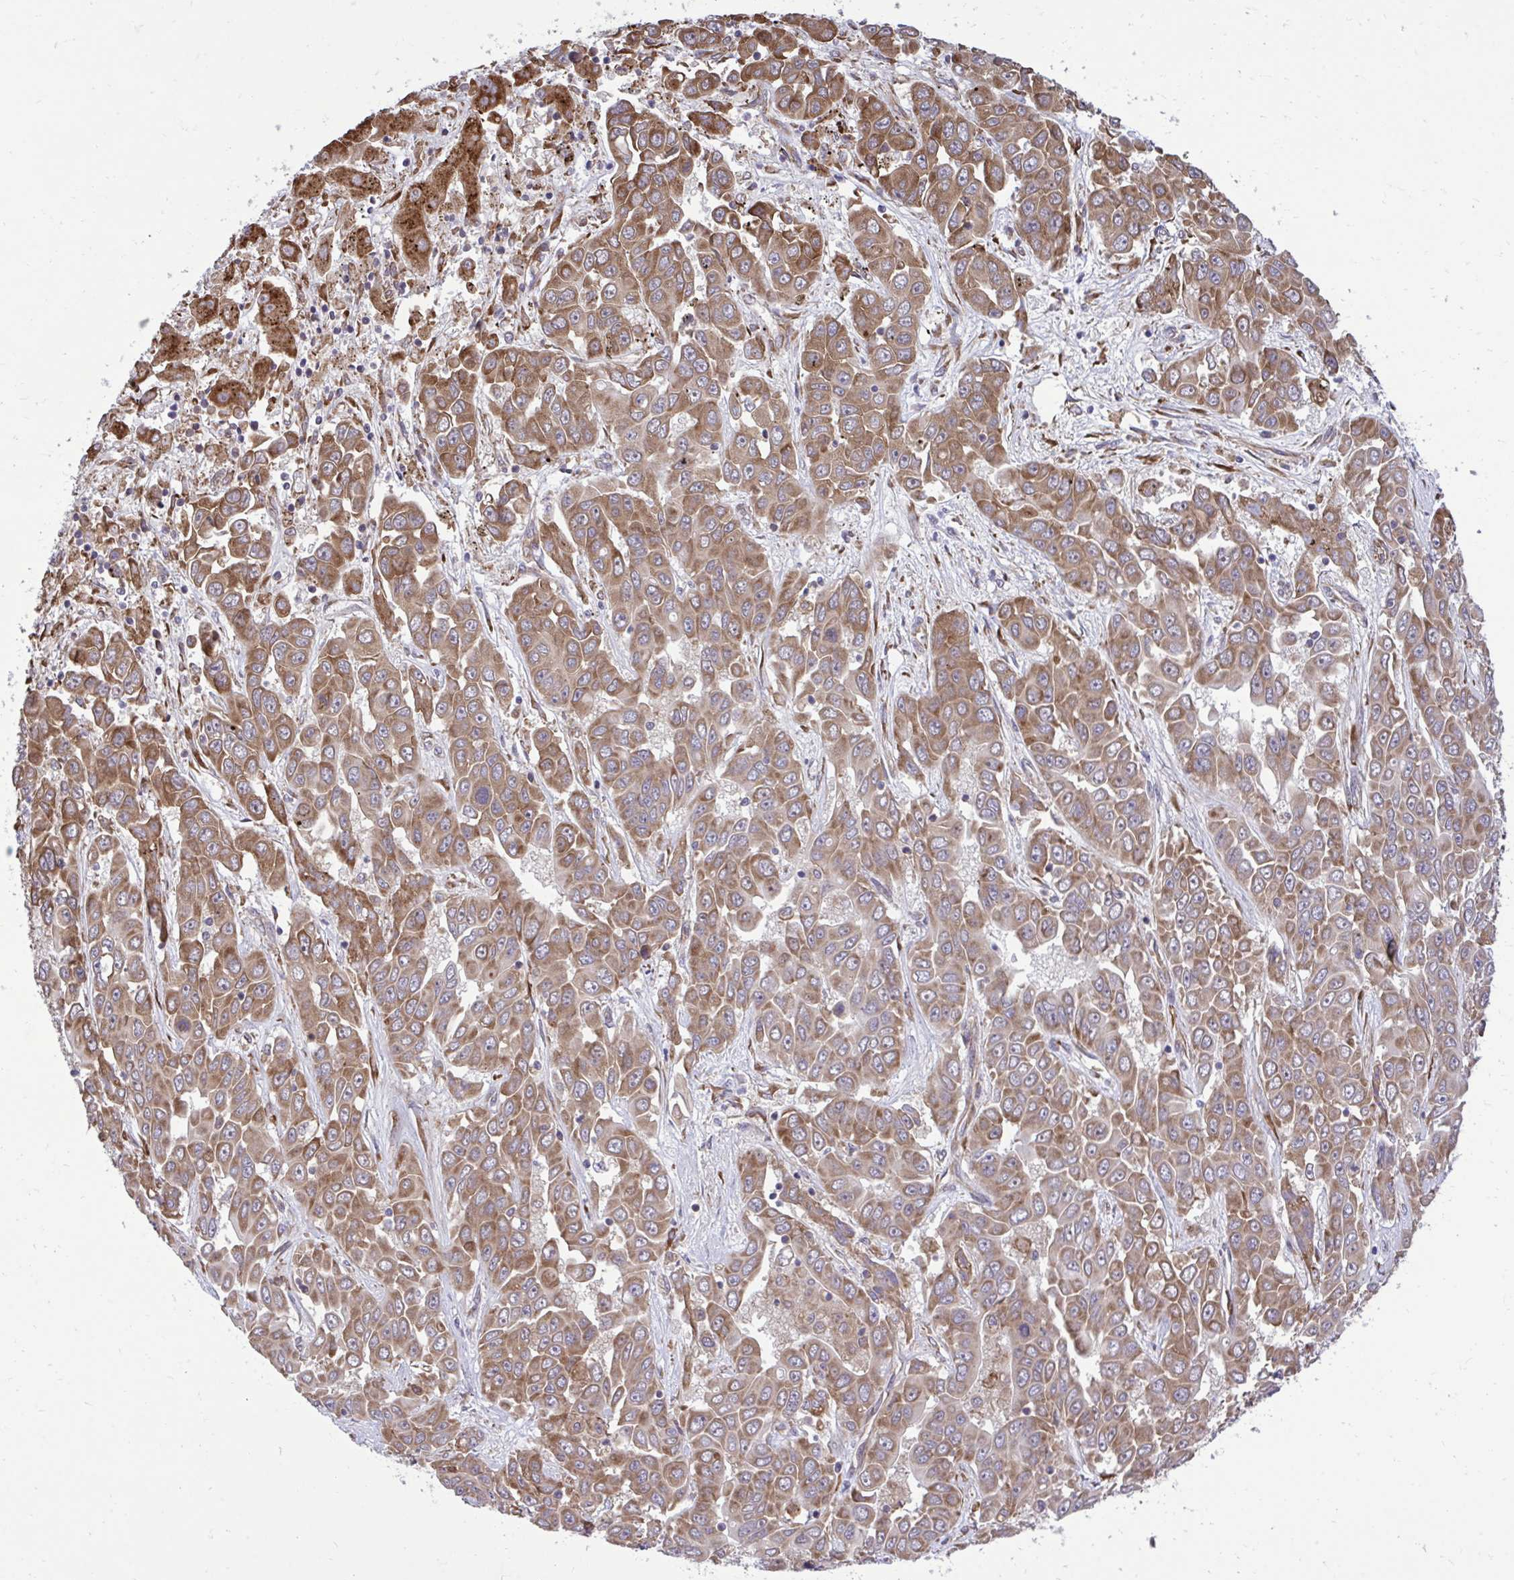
{"staining": {"intensity": "moderate", "quantity": ">75%", "location": "cytoplasmic/membranous"}, "tissue": "liver cancer", "cell_type": "Tumor cells", "image_type": "cancer", "snomed": [{"axis": "morphology", "description": "Cholangiocarcinoma"}, {"axis": "topography", "description": "Liver"}], "caption": "Liver cancer (cholangiocarcinoma) stained for a protein exhibits moderate cytoplasmic/membranous positivity in tumor cells. The staining is performed using DAB brown chromogen to label protein expression. The nuclei are counter-stained blue using hematoxylin.", "gene": "RPS15", "patient": {"sex": "female", "age": 52}}